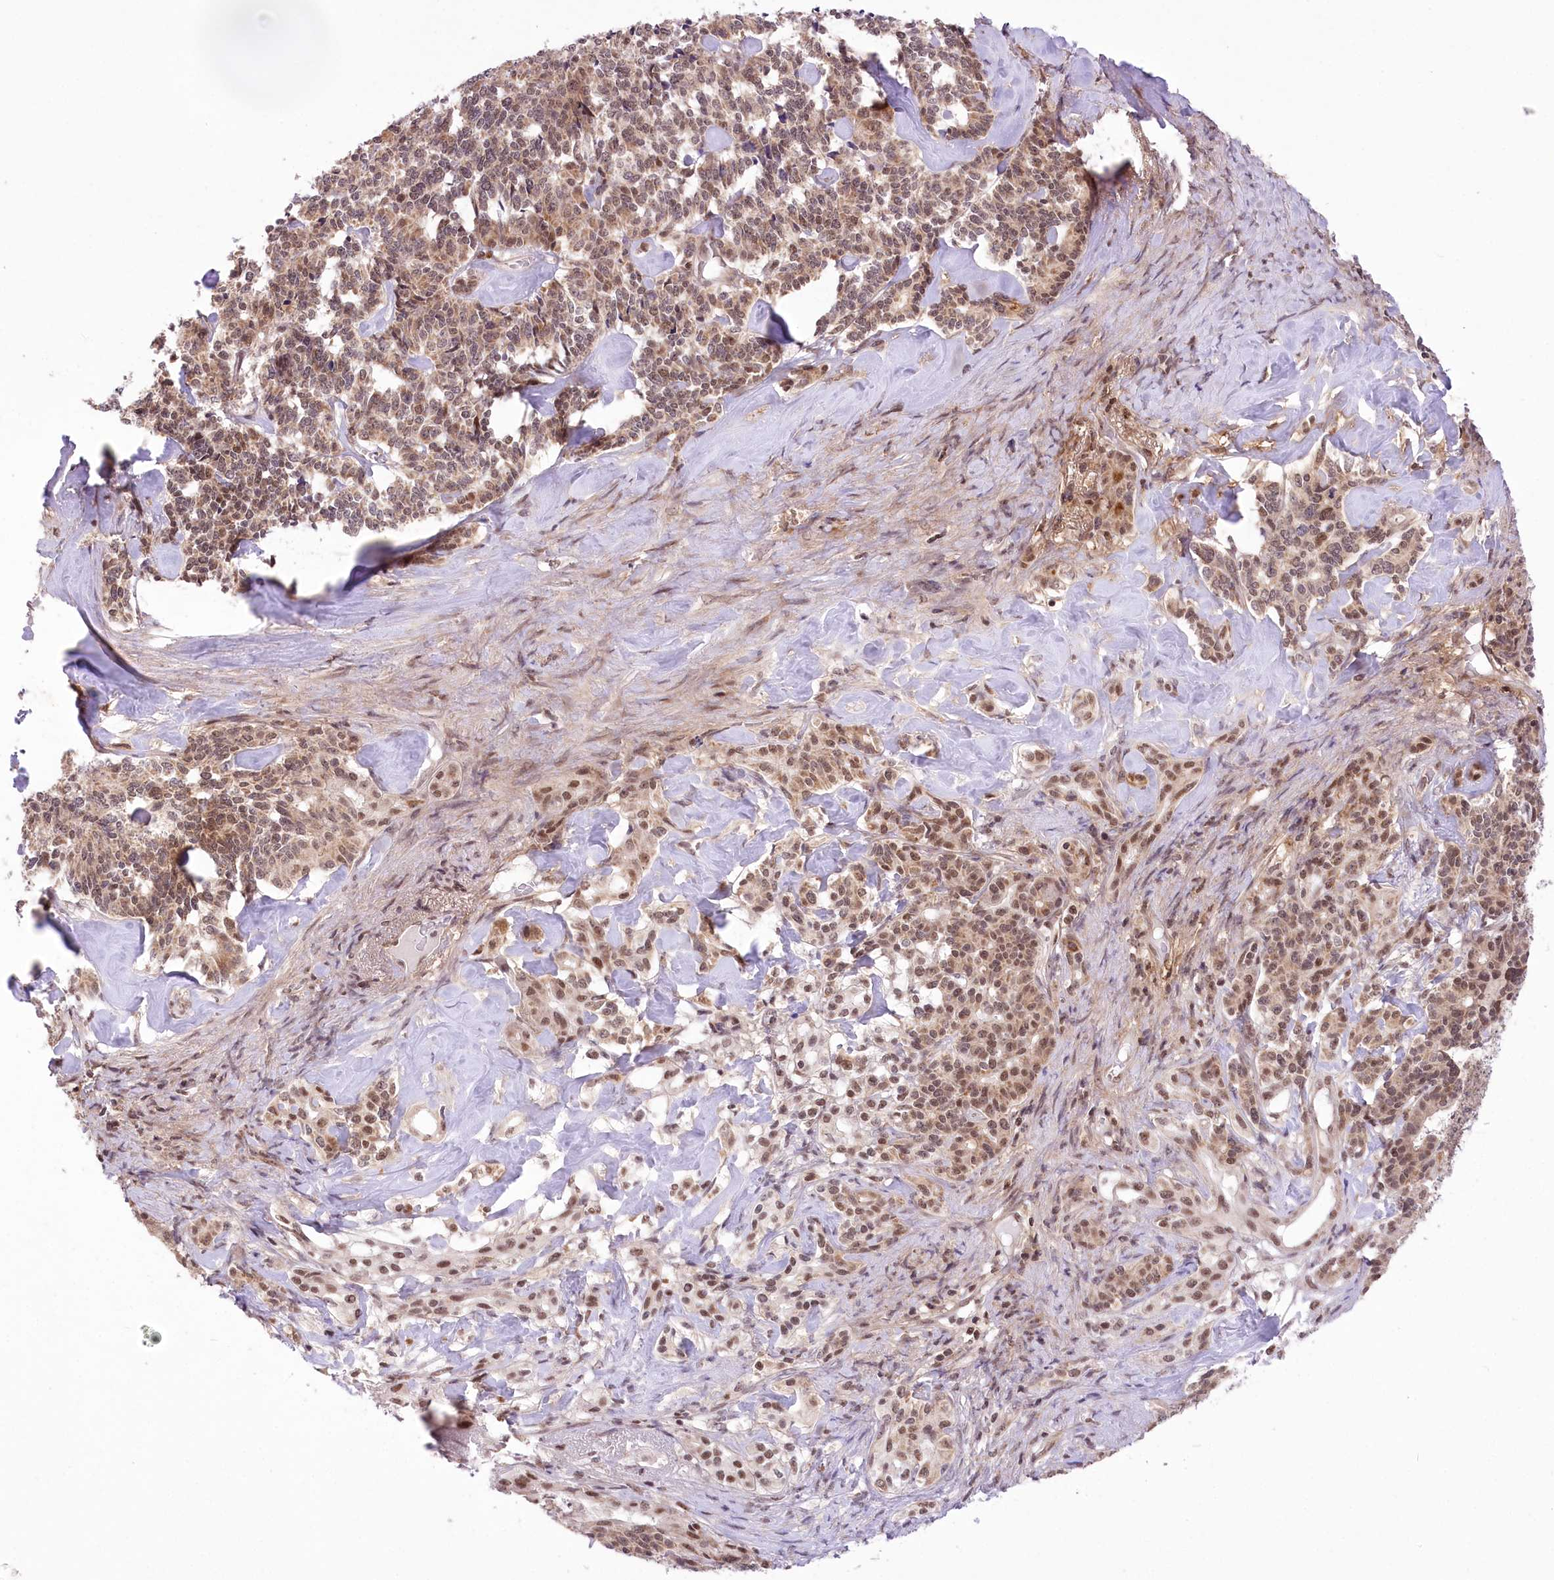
{"staining": {"intensity": "moderate", "quantity": ">75%", "location": "cytoplasmic/membranous,nuclear"}, "tissue": "pancreatic cancer", "cell_type": "Tumor cells", "image_type": "cancer", "snomed": [{"axis": "morphology", "description": "Adenocarcinoma, NOS"}, {"axis": "topography", "description": "Pancreas"}], "caption": "Protein expression analysis of pancreatic cancer displays moderate cytoplasmic/membranous and nuclear staining in approximately >75% of tumor cells.", "gene": "ZMAT2", "patient": {"sex": "female", "age": 74}}